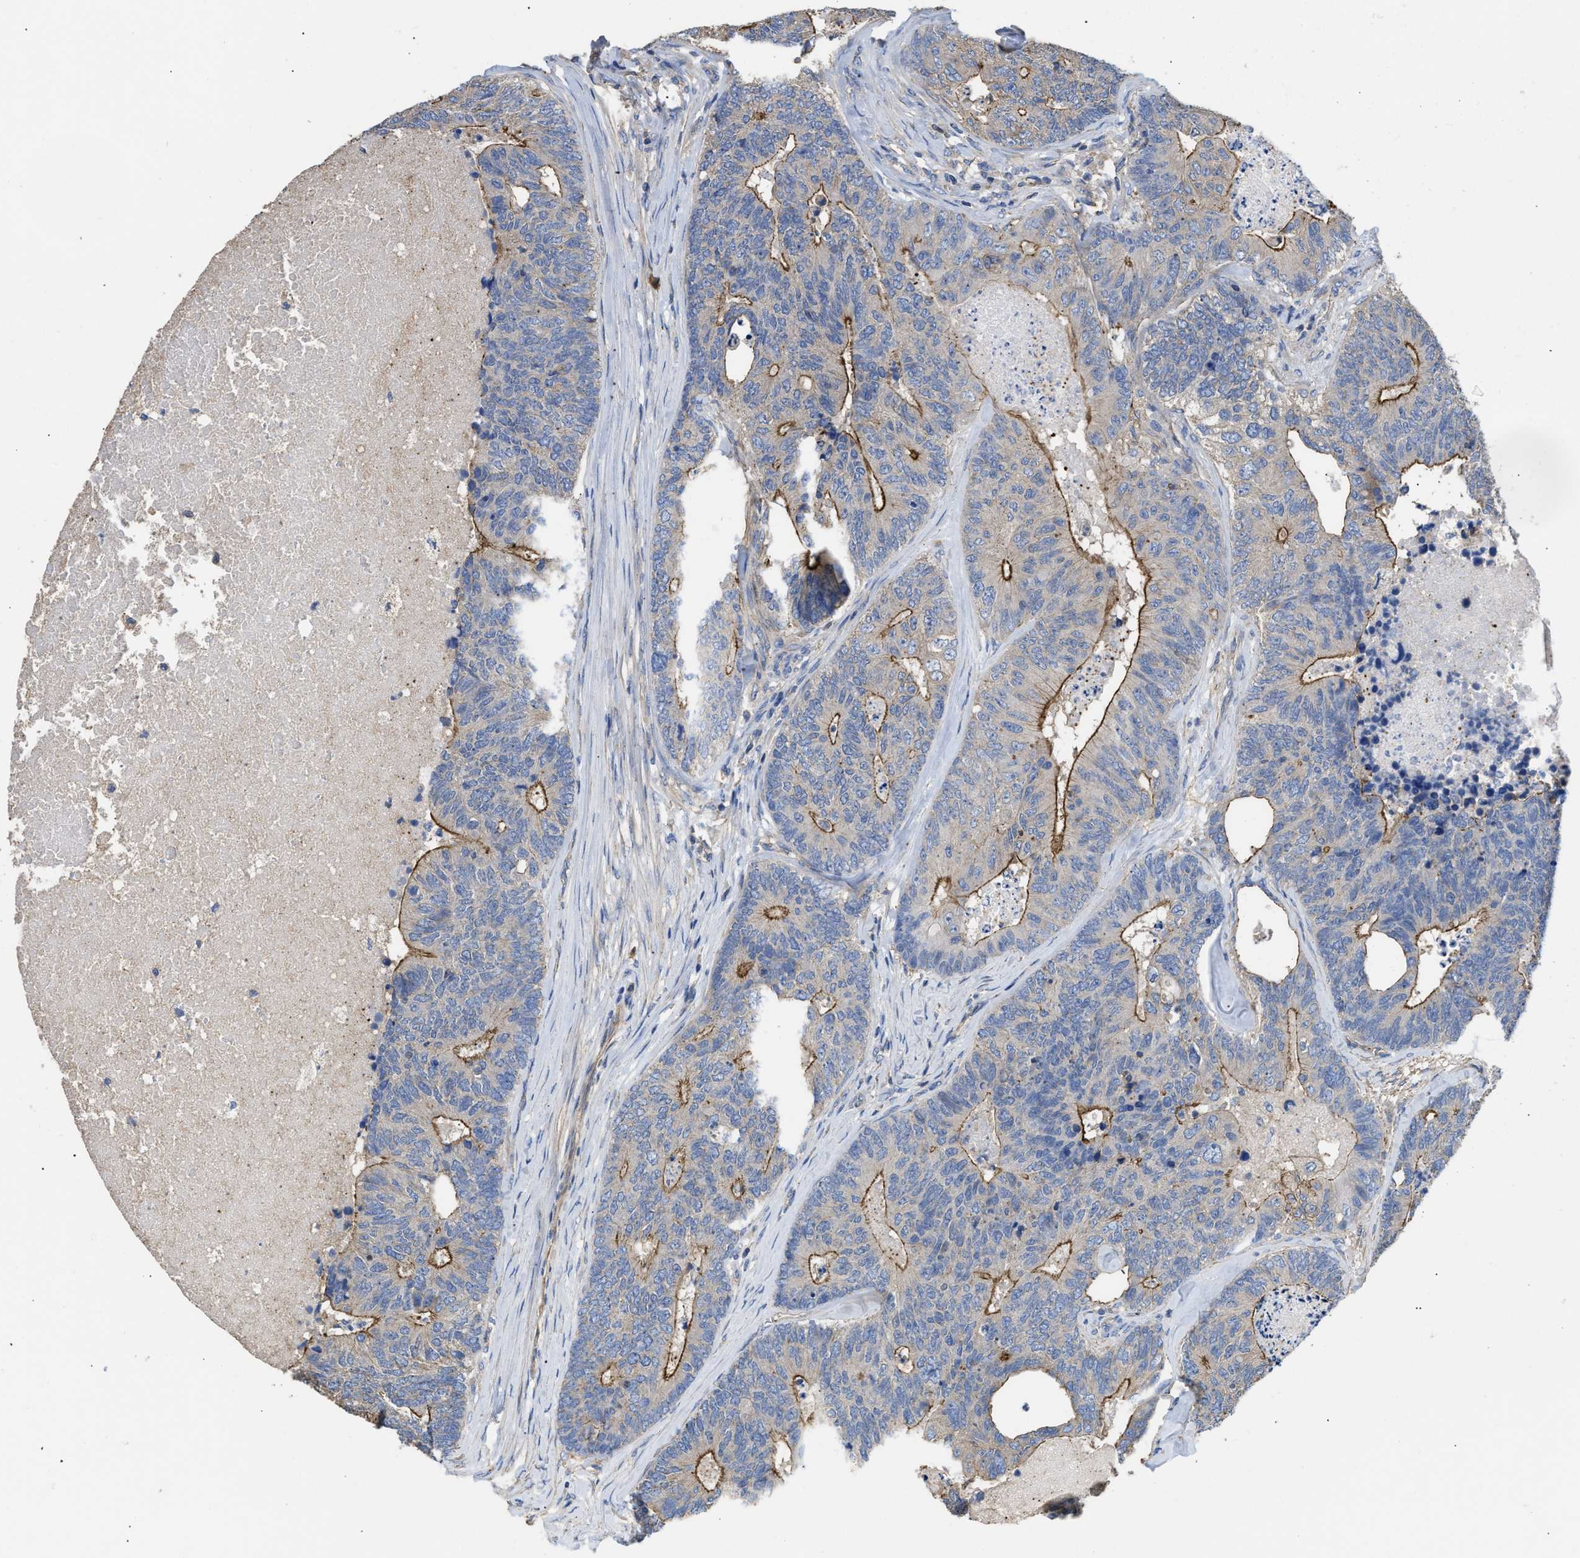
{"staining": {"intensity": "moderate", "quantity": "25%-75%", "location": "cytoplasmic/membranous"}, "tissue": "colorectal cancer", "cell_type": "Tumor cells", "image_type": "cancer", "snomed": [{"axis": "morphology", "description": "Adenocarcinoma, NOS"}, {"axis": "topography", "description": "Colon"}], "caption": "Moderate cytoplasmic/membranous expression is appreciated in about 25%-75% of tumor cells in colorectal cancer.", "gene": "USP4", "patient": {"sex": "female", "age": 67}}